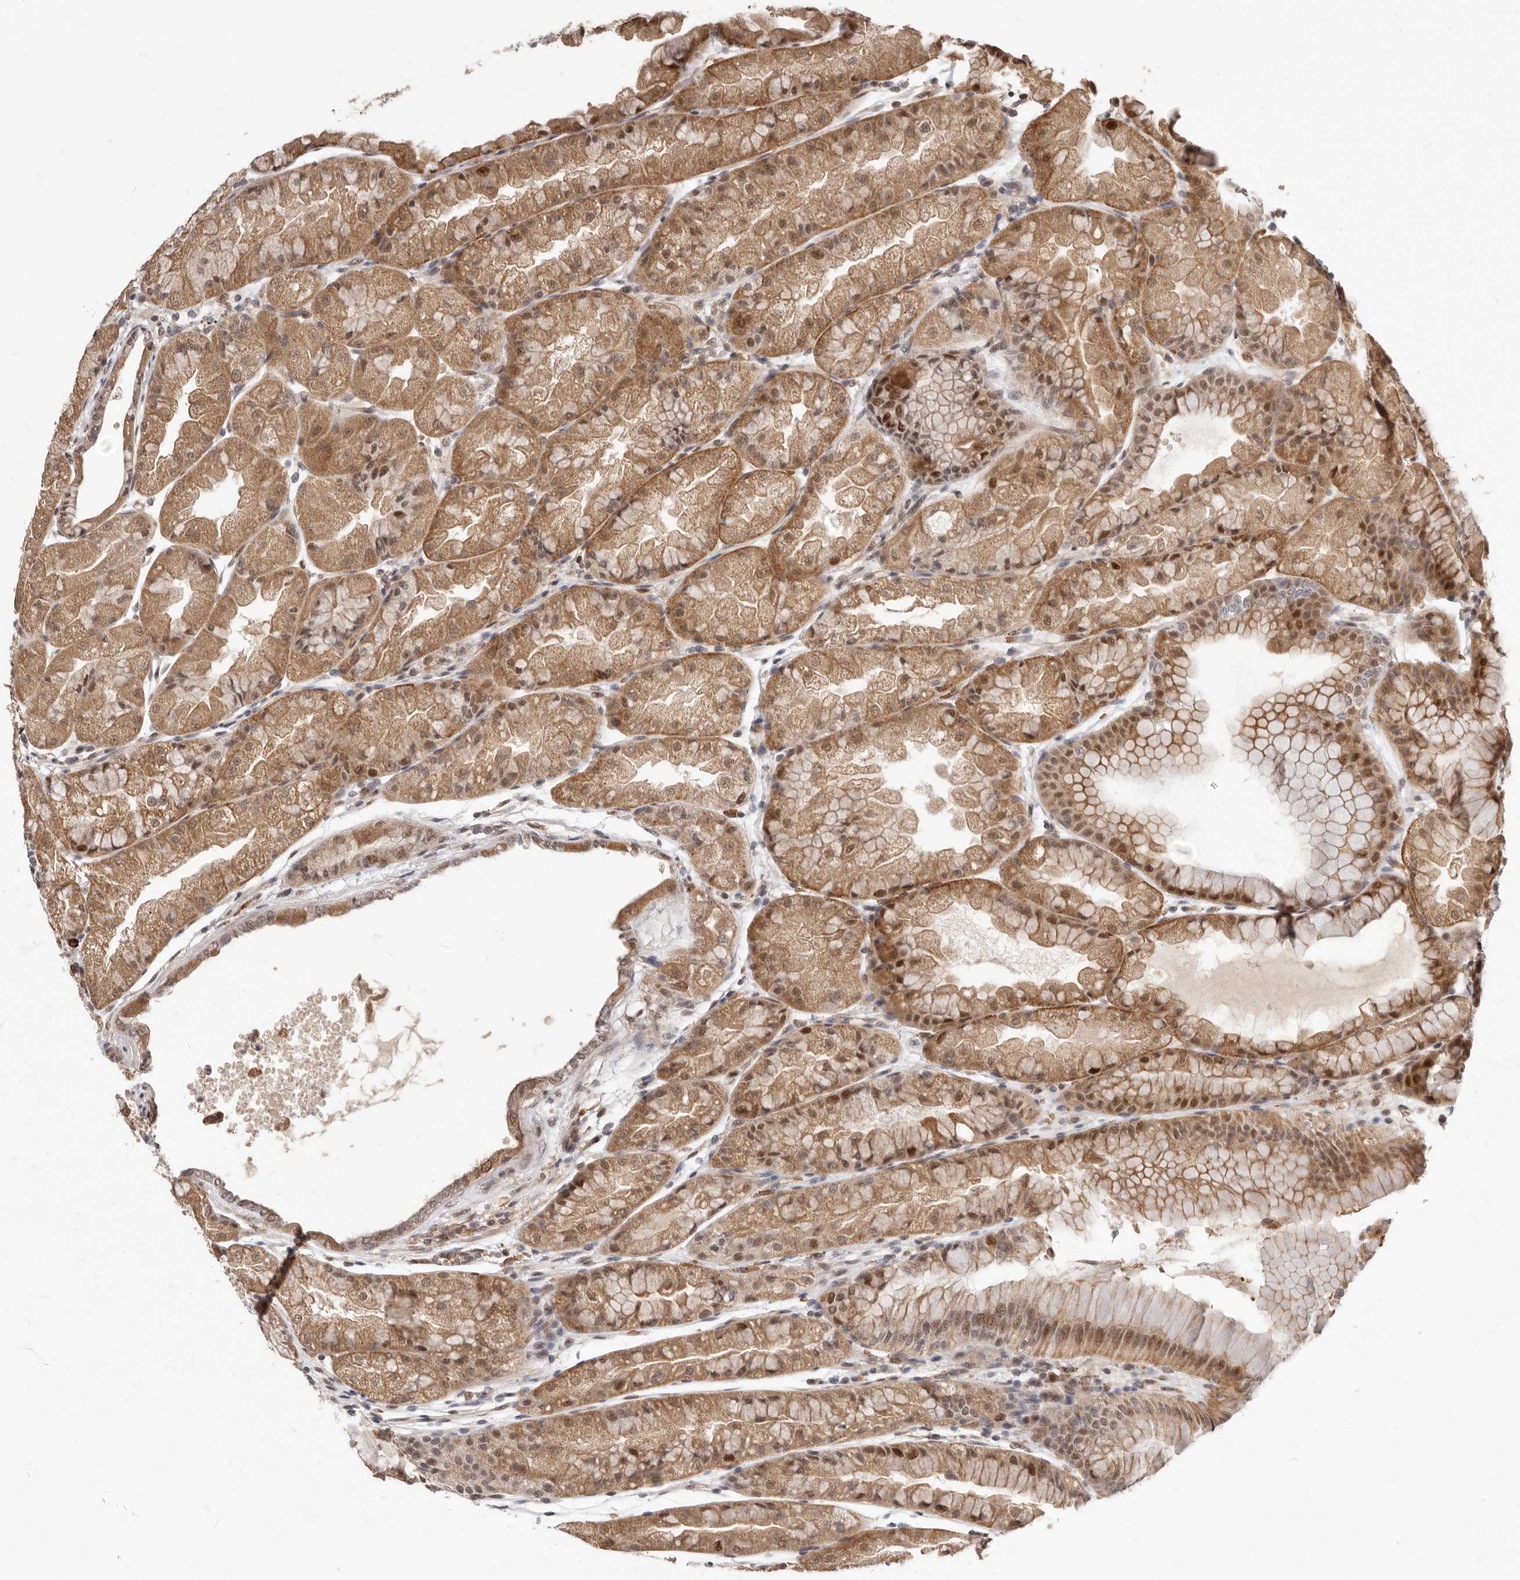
{"staining": {"intensity": "moderate", "quantity": ">75%", "location": "cytoplasmic/membranous,nuclear"}, "tissue": "stomach", "cell_type": "Glandular cells", "image_type": "normal", "snomed": [{"axis": "morphology", "description": "Normal tissue, NOS"}, {"axis": "topography", "description": "Stomach, upper"}], "caption": "Protein expression analysis of benign human stomach reveals moderate cytoplasmic/membranous,nuclear staining in about >75% of glandular cells.", "gene": "NCOA3", "patient": {"sex": "male", "age": 47}}